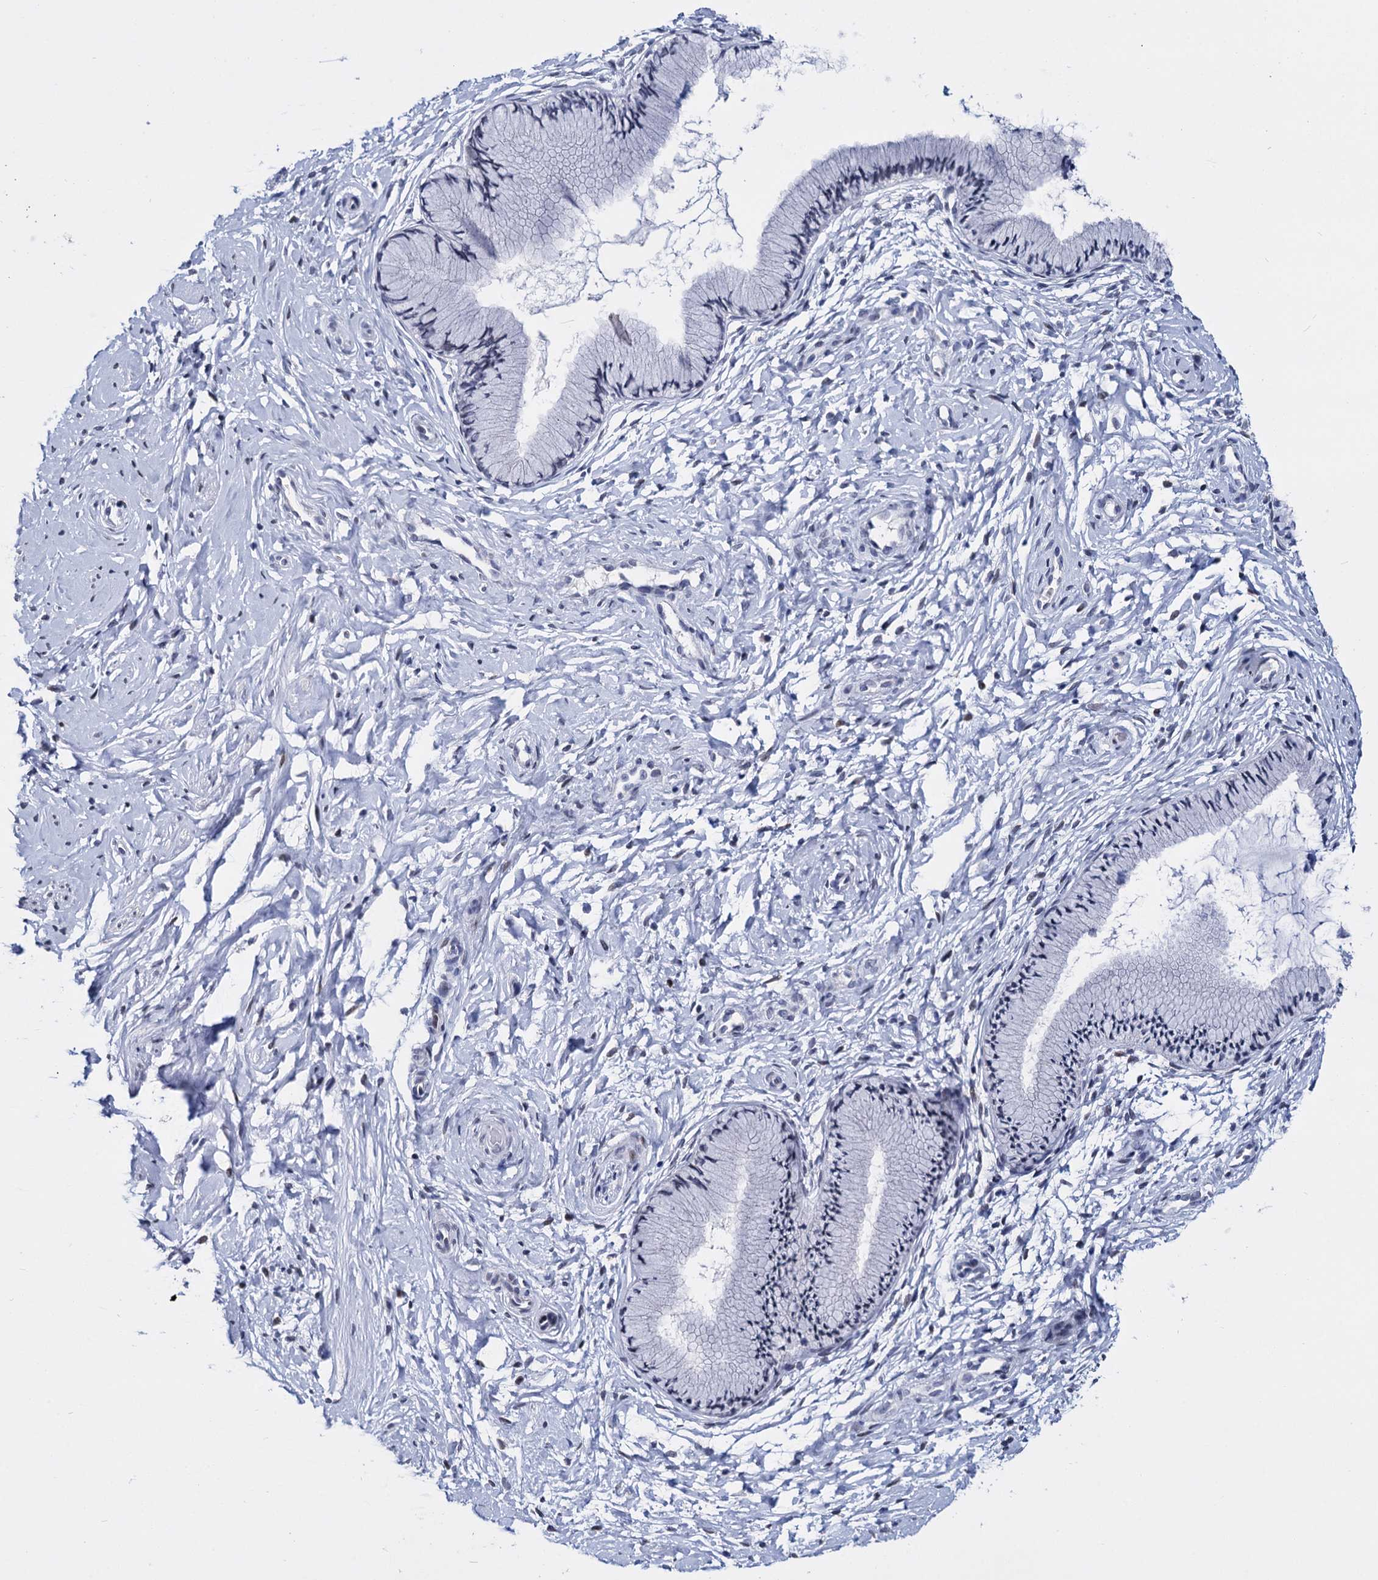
{"staining": {"intensity": "negative", "quantity": "none", "location": "none"}, "tissue": "cervix", "cell_type": "Glandular cells", "image_type": "normal", "snomed": [{"axis": "morphology", "description": "Normal tissue, NOS"}, {"axis": "topography", "description": "Cervix"}], "caption": "Protein analysis of unremarkable cervix exhibits no significant positivity in glandular cells. (Brightfield microscopy of DAB (3,3'-diaminobenzidine) immunohistochemistry at high magnification).", "gene": "MAGEA4", "patient": {"sex": "female", "age": 33}}